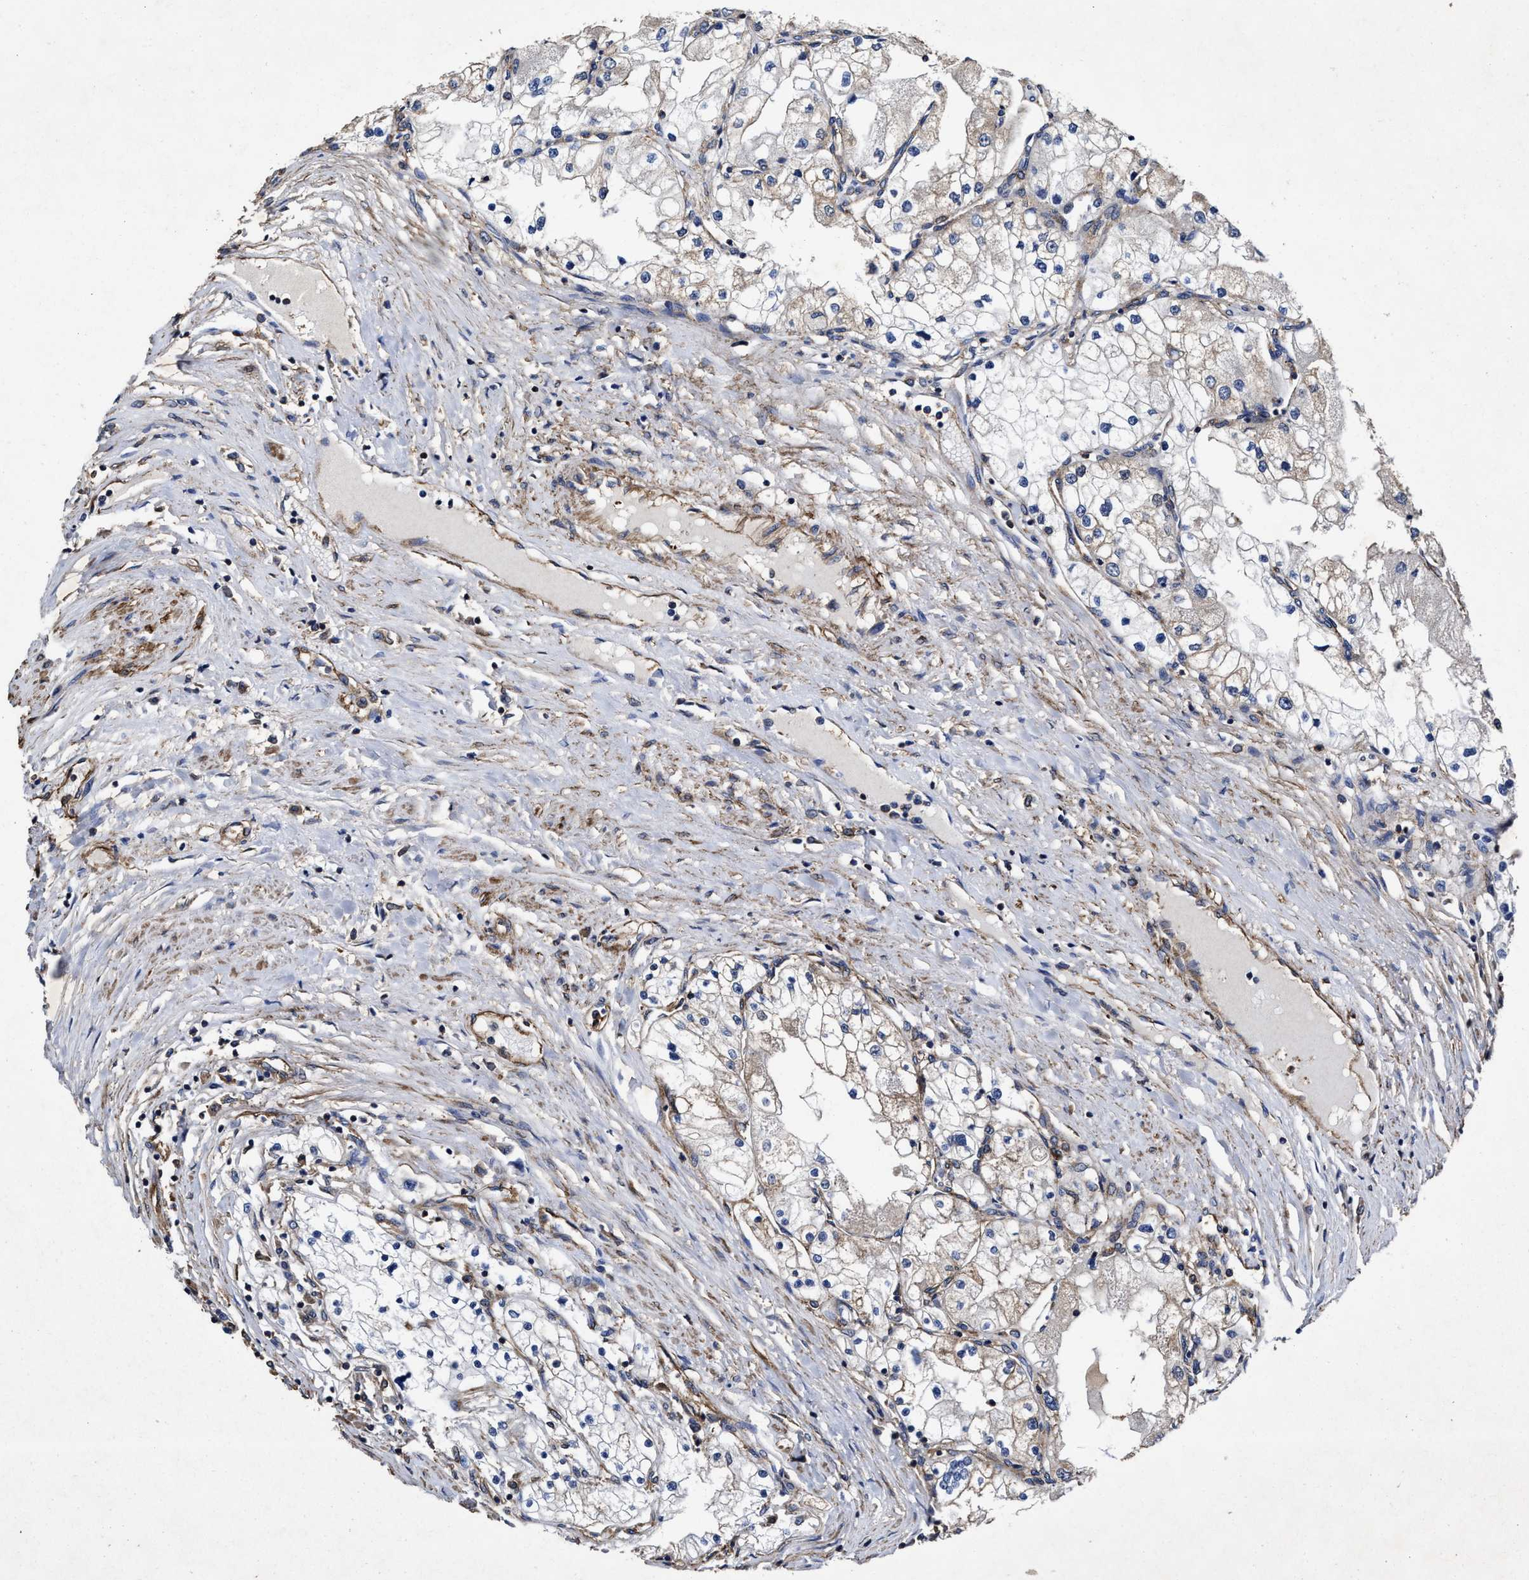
{"staining": {"intensity": "weak", "quantity": "25%-75%", "location": "cytoplasmic/membranous"}, "tissue": "renal cancer", "cell_type": "Tumor cells", "image_type": "cancer", "snomed": [{"axis": "morphology", "description": "Adenocarcinoma, NOS"}, {"axis": "topography", "description": "Kidney"}], "caption": "Renal cancer stained with a brown dye exhibits weak cytoplasmic/membranous positive expression in approximately 25%-75% of tumor cells.", "gene": "SFXN4", "patient": {"sex": "male", "age": 68}}